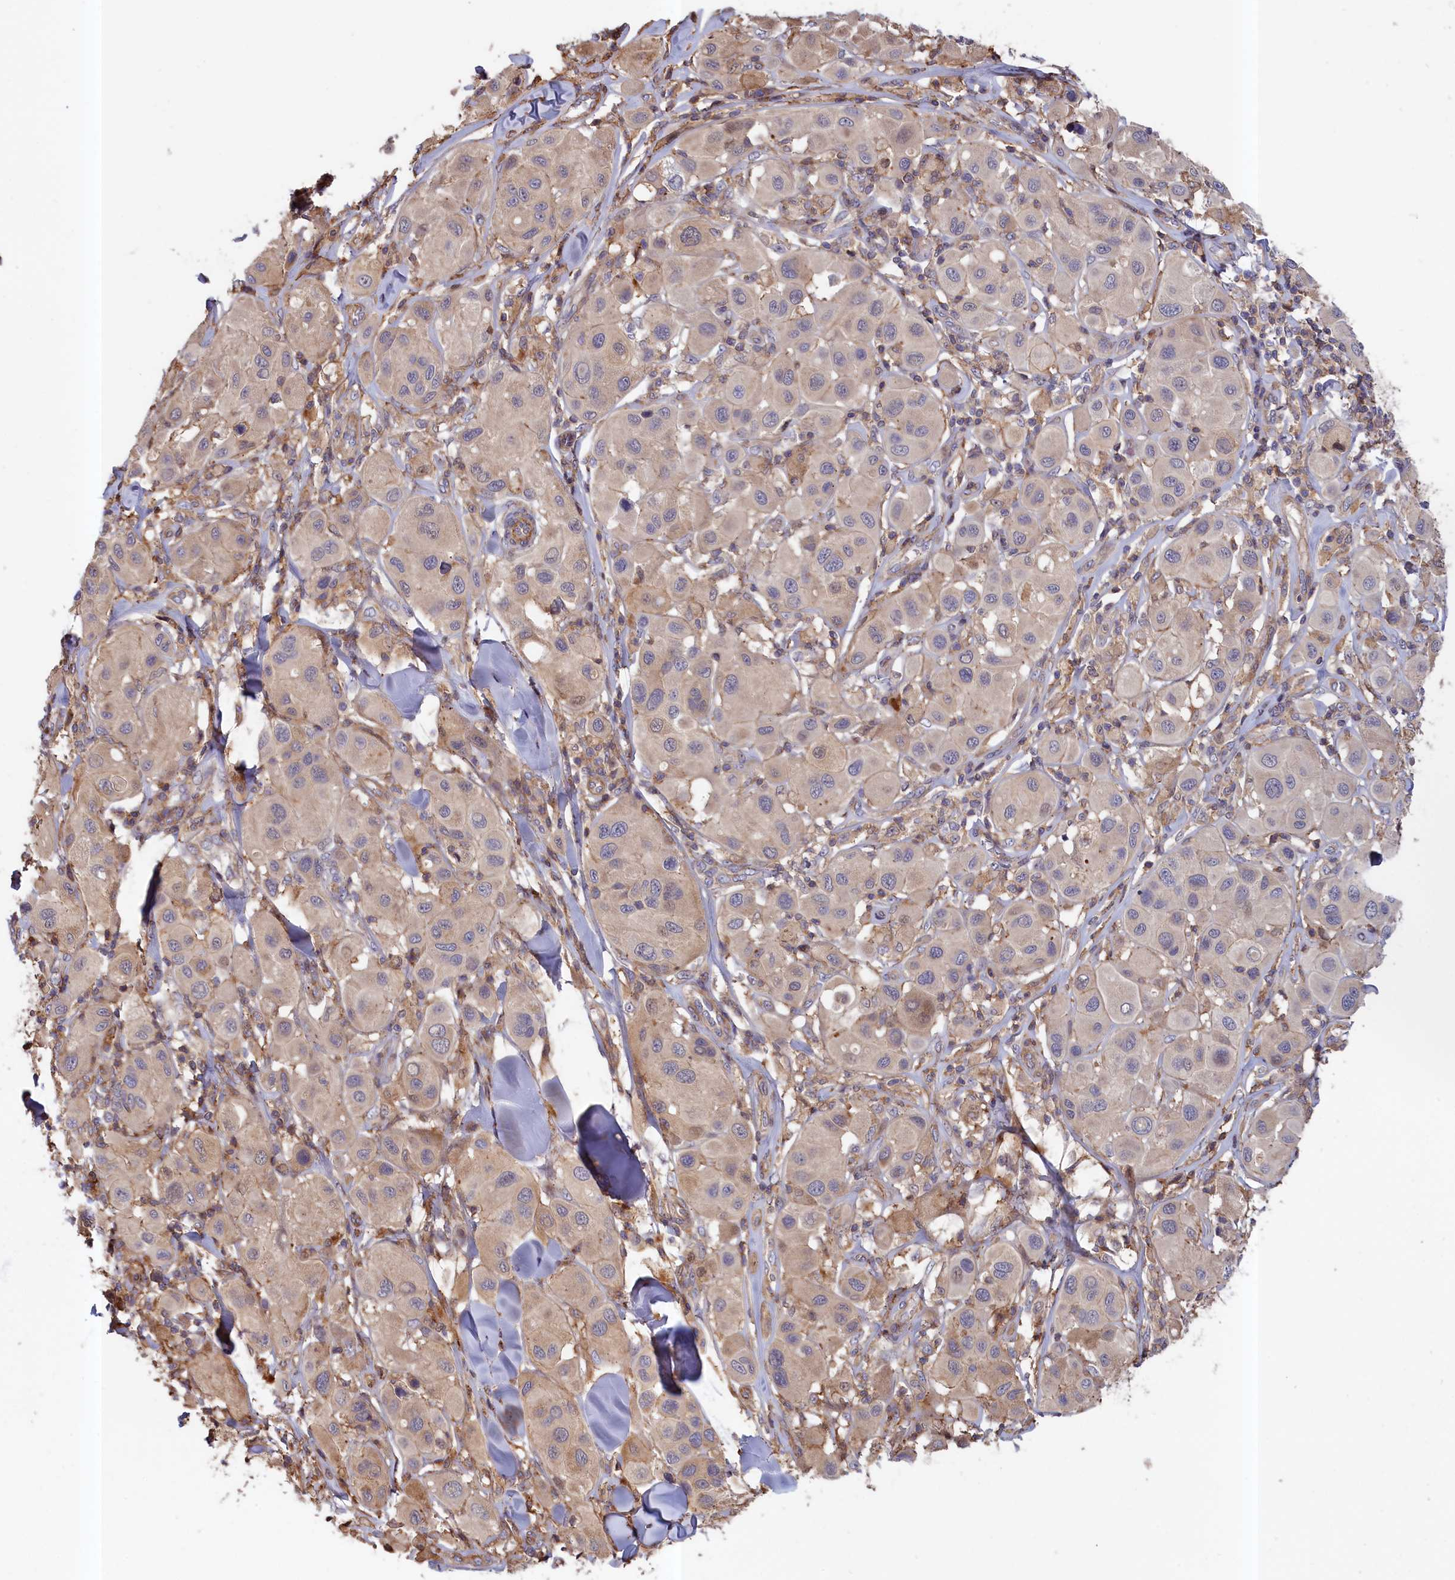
{"staining": {"intensity": "weak", "quantity": "25%-75%", "location": "cytoplasmic/membranous"}, "tissue": "melanoma", "cell_type": "Tumor cells", "image_type": "cancer", "snomed": [{"axis": "morphology", "description": "Malignant melanoma, Metastatic site"}, {"axis": "topography", "description": "Skin"}], "caption": "Melanoma tissue demonstrates weak cytoplasmic/membranous staining in approximately 25%-75% of tumor cells", "gene": "ANKRD27", "patient": {"sex": "male", "age": 41}}